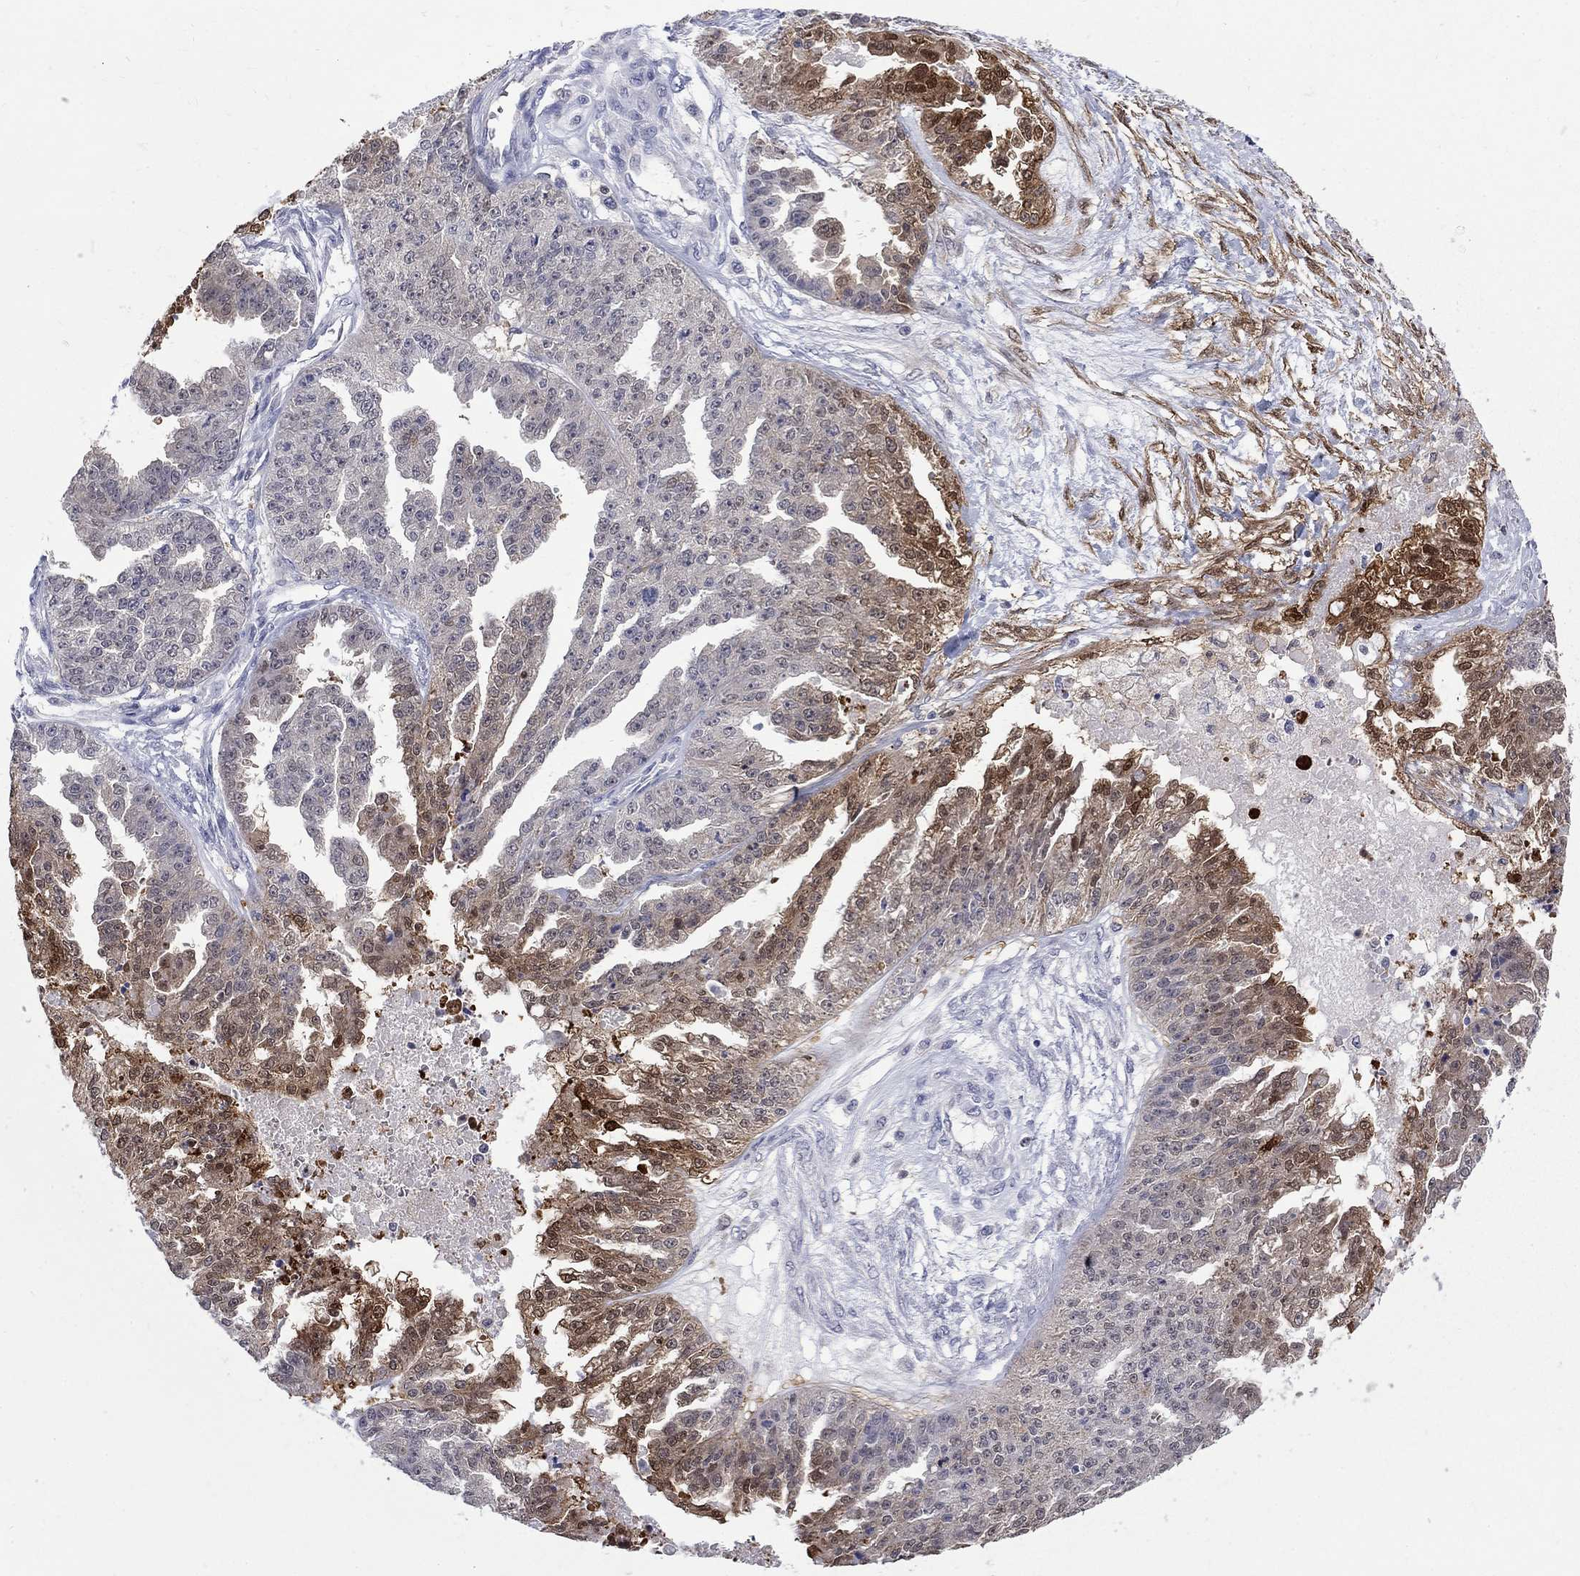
{"staining": {"intensity": "moderate", "quantity": "25%-75%", "location": "cytoplasmic/membranous"}, "tissue": "ovarian cancer", "cell_type": "Tumor cells", "image_type": "cancer", "snomed": [{"axis": "morphology", "description": "Cystadenocarcinoma, serous, NOS"}, {"axis": "topography", "description": "Ovary"}], "caption": "Serous cystadenocarcinoma (ovarian) stained with a protein marker reveals moderate staining in tumor cells.", "gene": "HKDC1", "patient": {"sex": "female", "age": 58}}